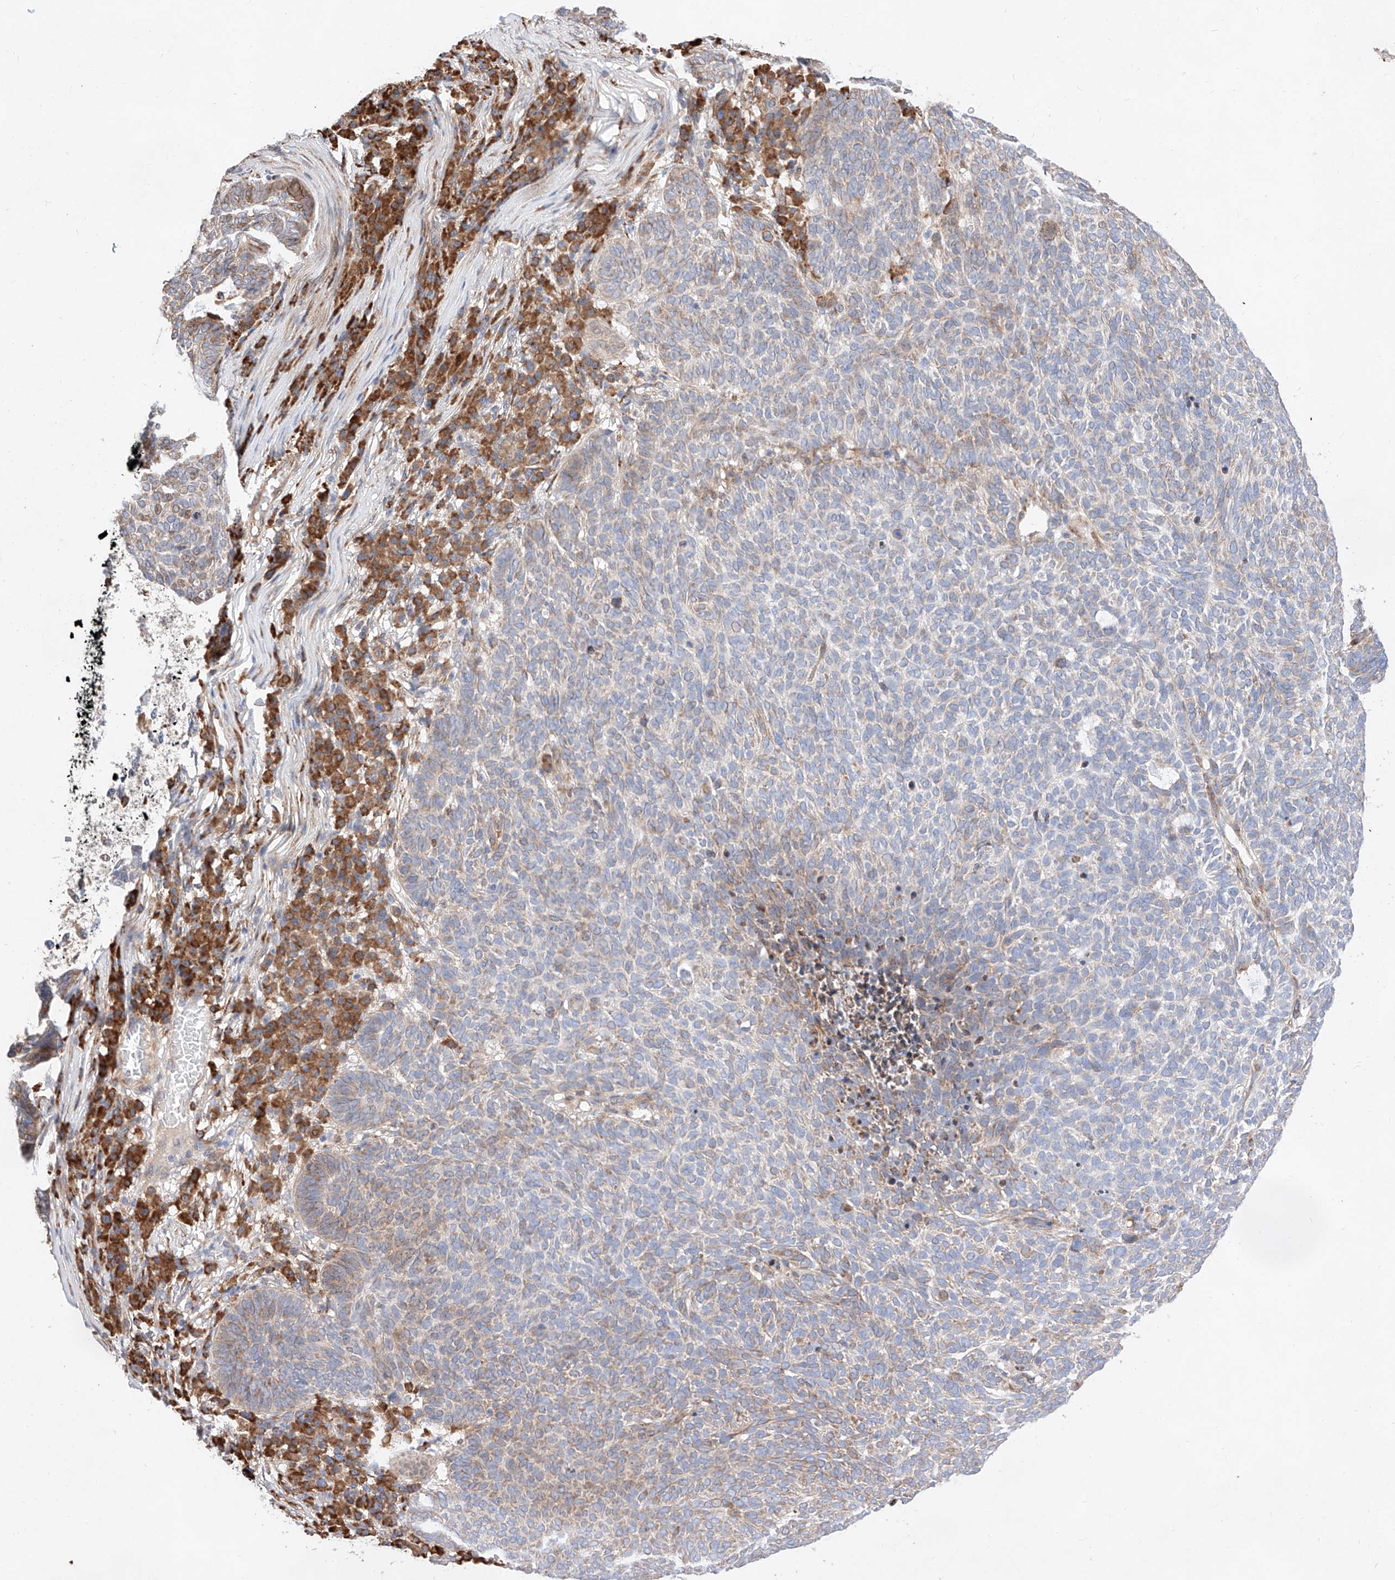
{"staining": {"intensity": "weak", "quantity": ">75%", "location": "cytoplasmic/membranous"}, "tissue": "skin cancer", "cell_type": "Tumor cells", "image_type": "cancer", "snomed": [{"axis": "morphology", "description": "Squamous cell carcinoma, NOS"}, {"axis": "topography", "description": "Skin"}], "caption": "This is a micrograph of immunohistochemistry (IHC) staining of skin squamous cell carcinoma, which shows weak positivity in the cytoplasmic/membranous of tumor cells.", "gene": "ATP9B", "patient": {"sex": "female", "age": 90}}